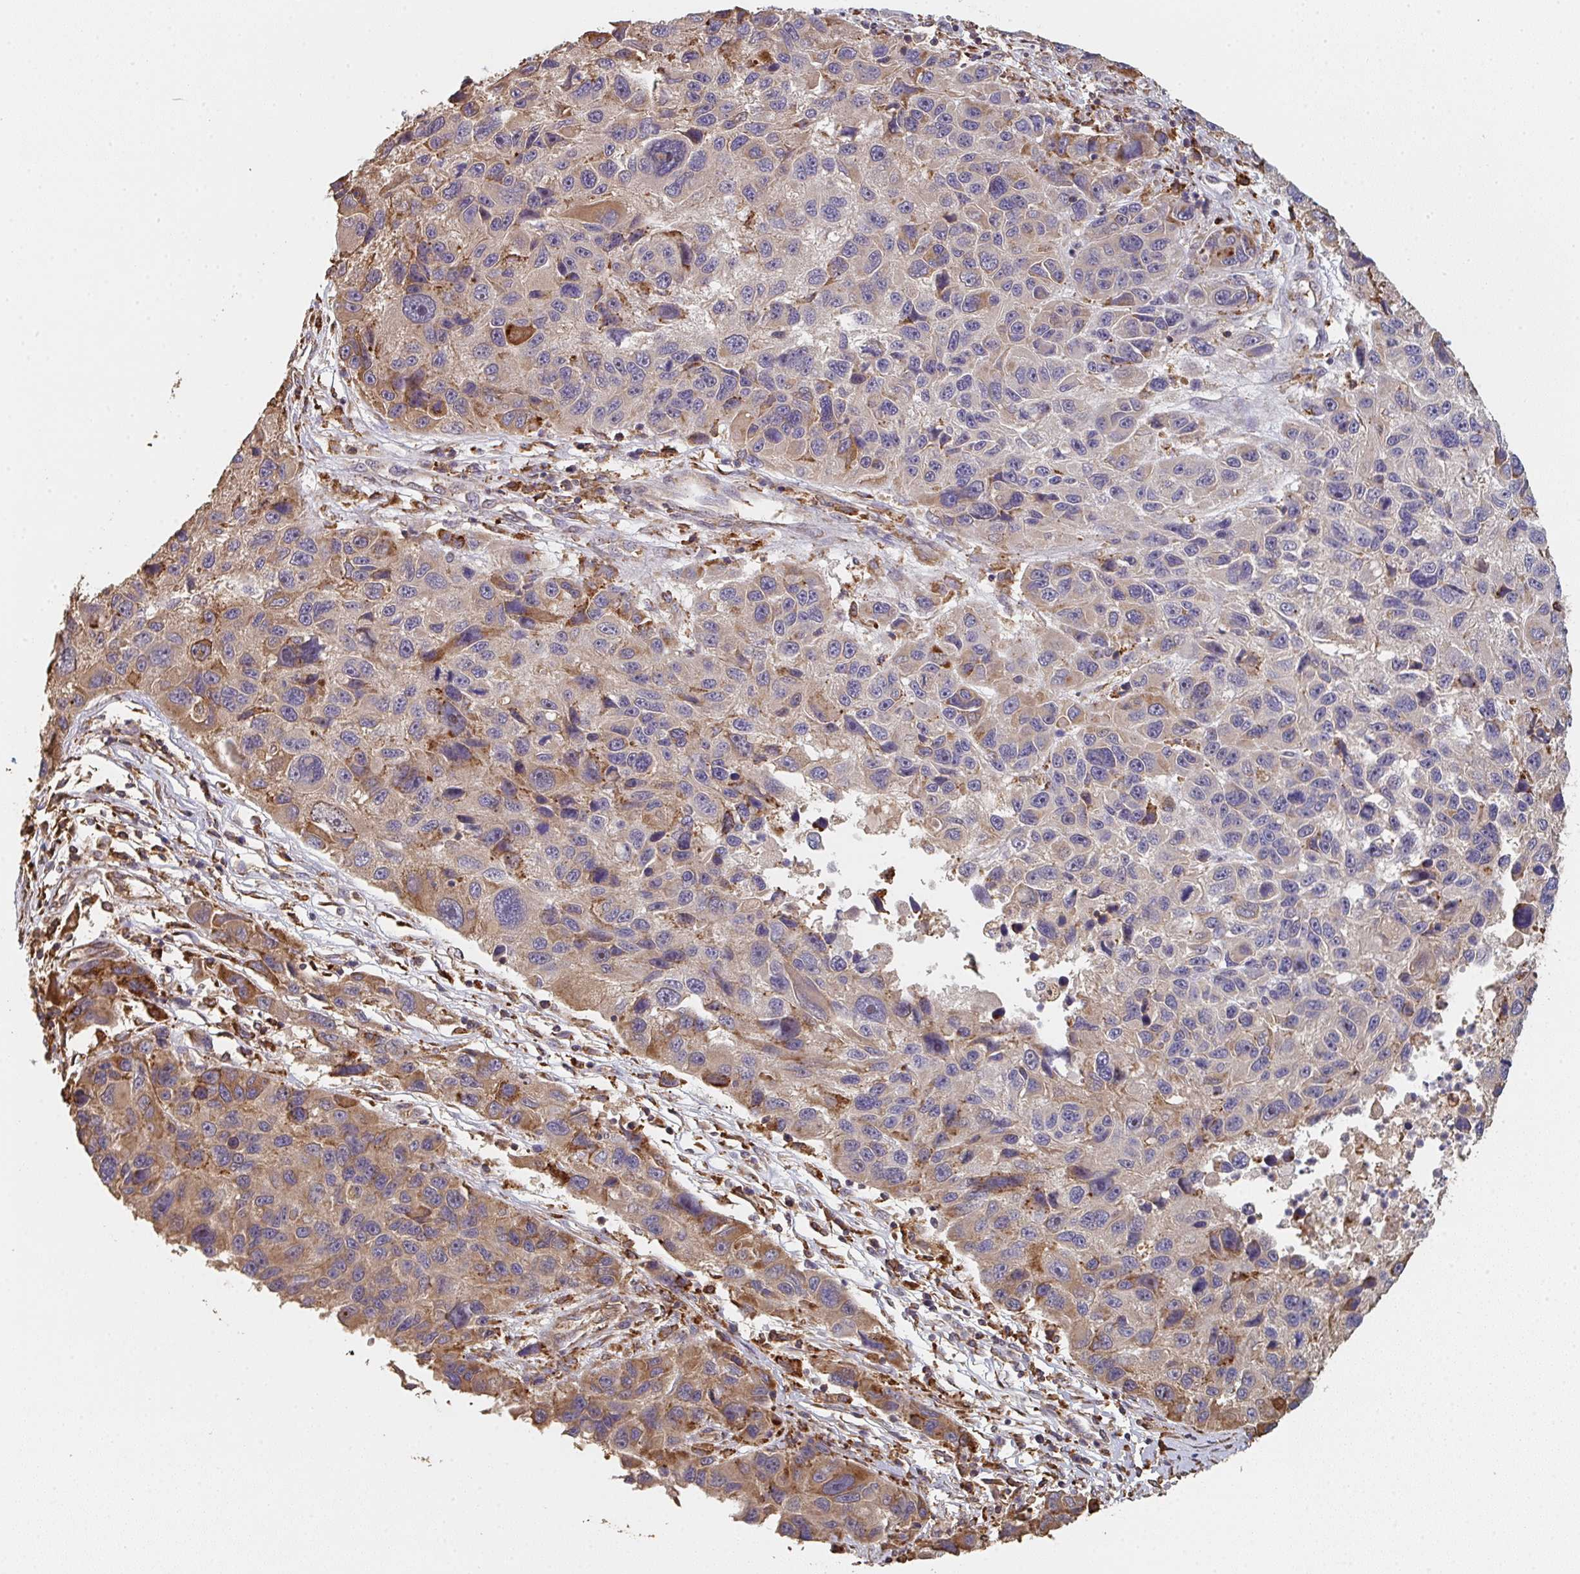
{"staining": {"intensity": "moderate", "quantity": "25%-75%", "location": "cytoplasmic/membranous"}, "tissue": "melanoma", "cell_type": "Tumor cells", "image_type": "cancer", "snomed": [{"axis": "morphology", "description": "Malignant melanoma, NOS"}, {"axis": "topography", "description": "Skin"}], "caption": "The image shows staining of malignant melanoma, revealing moderate cytoplasmic/membranous protein staining (brown color) within tumor cells.", "gene": "POLG", "patient": {"sex": "male", "age": 53}}